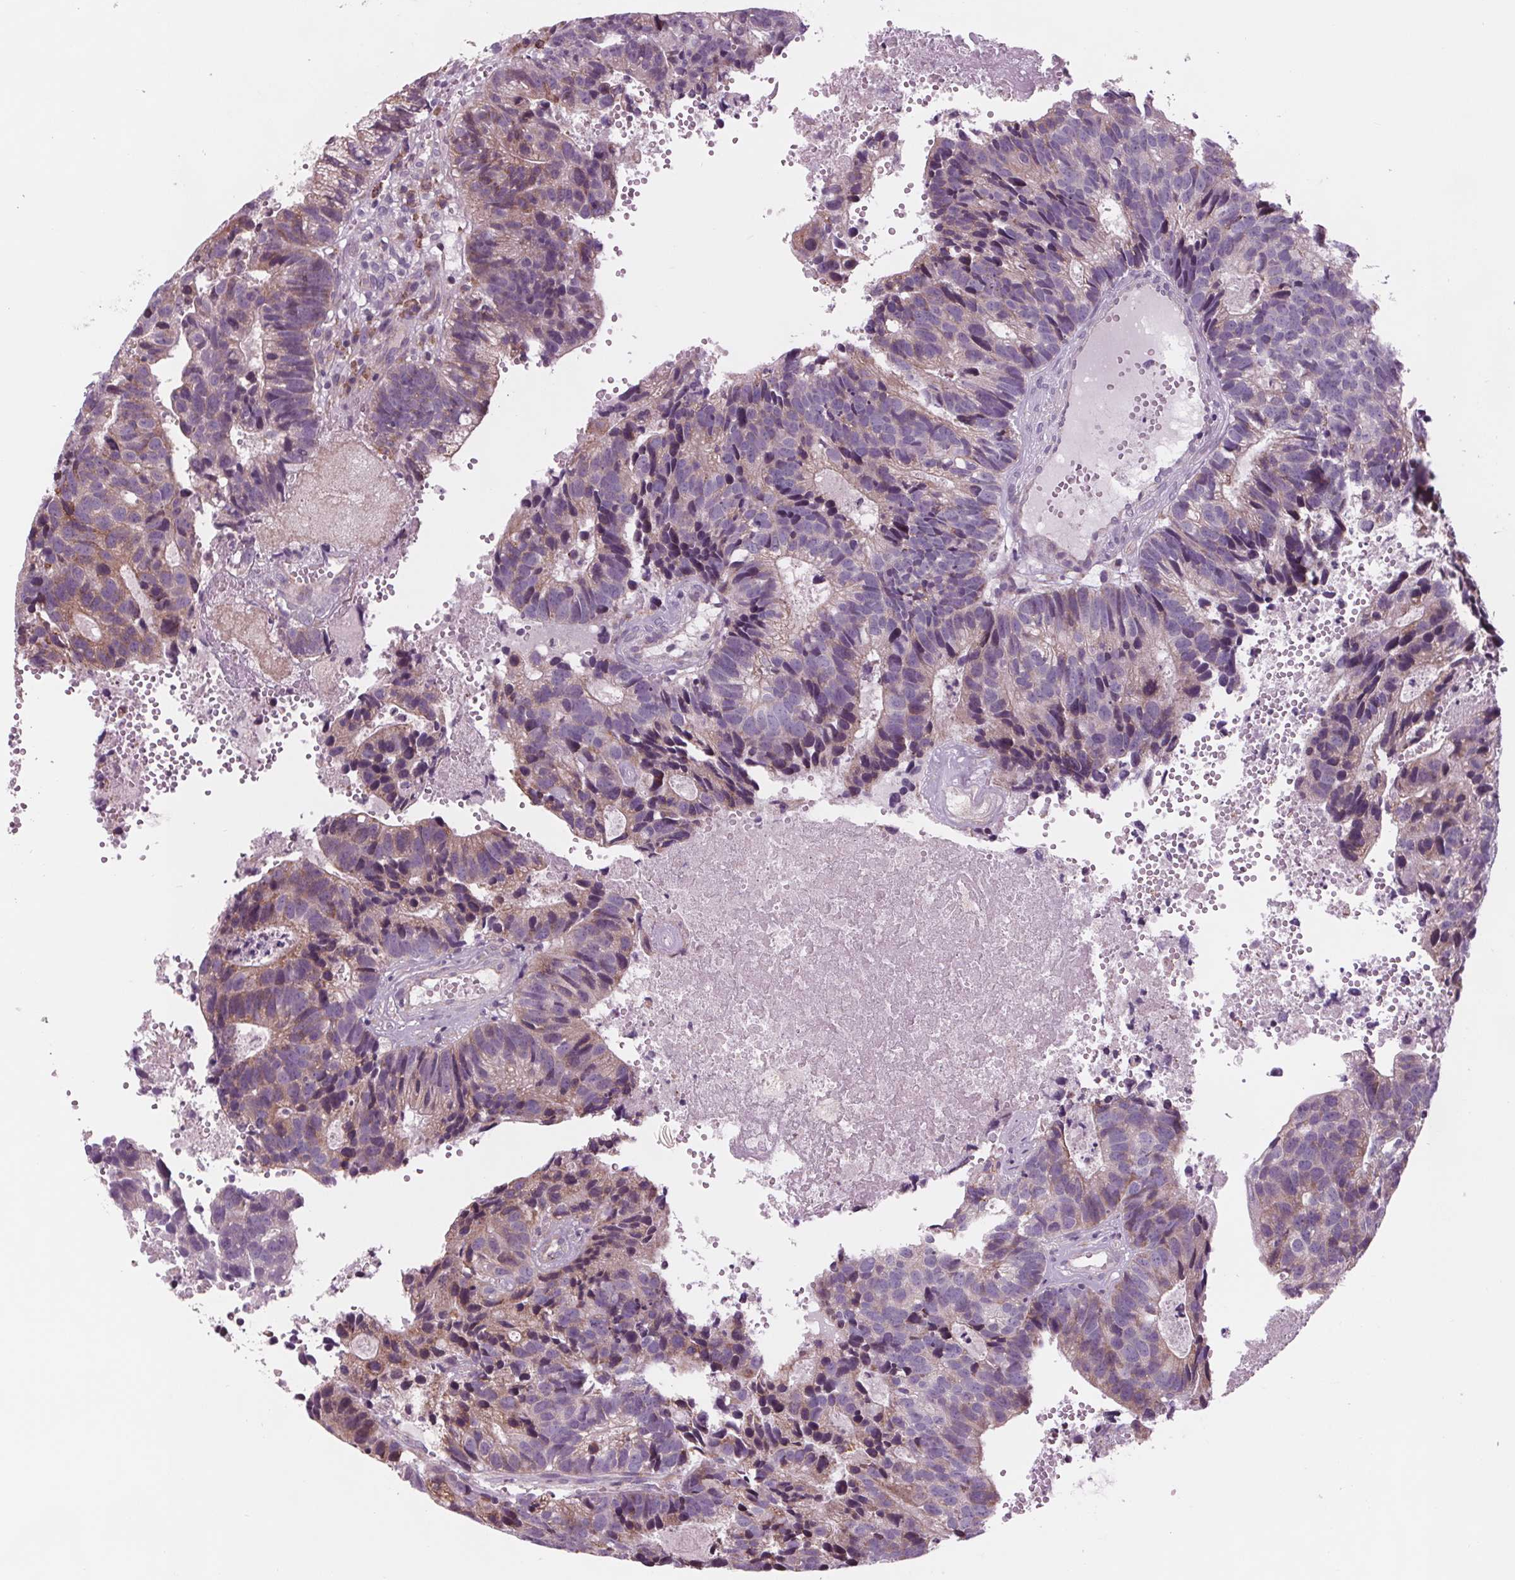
{"staining": {"intensity": "weak", "quantity": "<25%", "location": "cytoplasmic/membranous"}, "tissue": "head and neck cancer", "cell_type": "Tumor cells", "image_type": "cancer", "snomed": [{"axis": "morphology", "description": "Adenocarcinoma, NOS"}, {"axis": "topography", "description": "Head-Neck"}], "caption": "IHC image of head and neck adenocarcinoma stained for a protein (brown), which displays no staining in tumor cells. (DAB (3,3'-diaminobenzidine) immunohistochemistry, high magnification).", "gene": "SAMD5", "patient": {"sex": "male", "age": 62}}